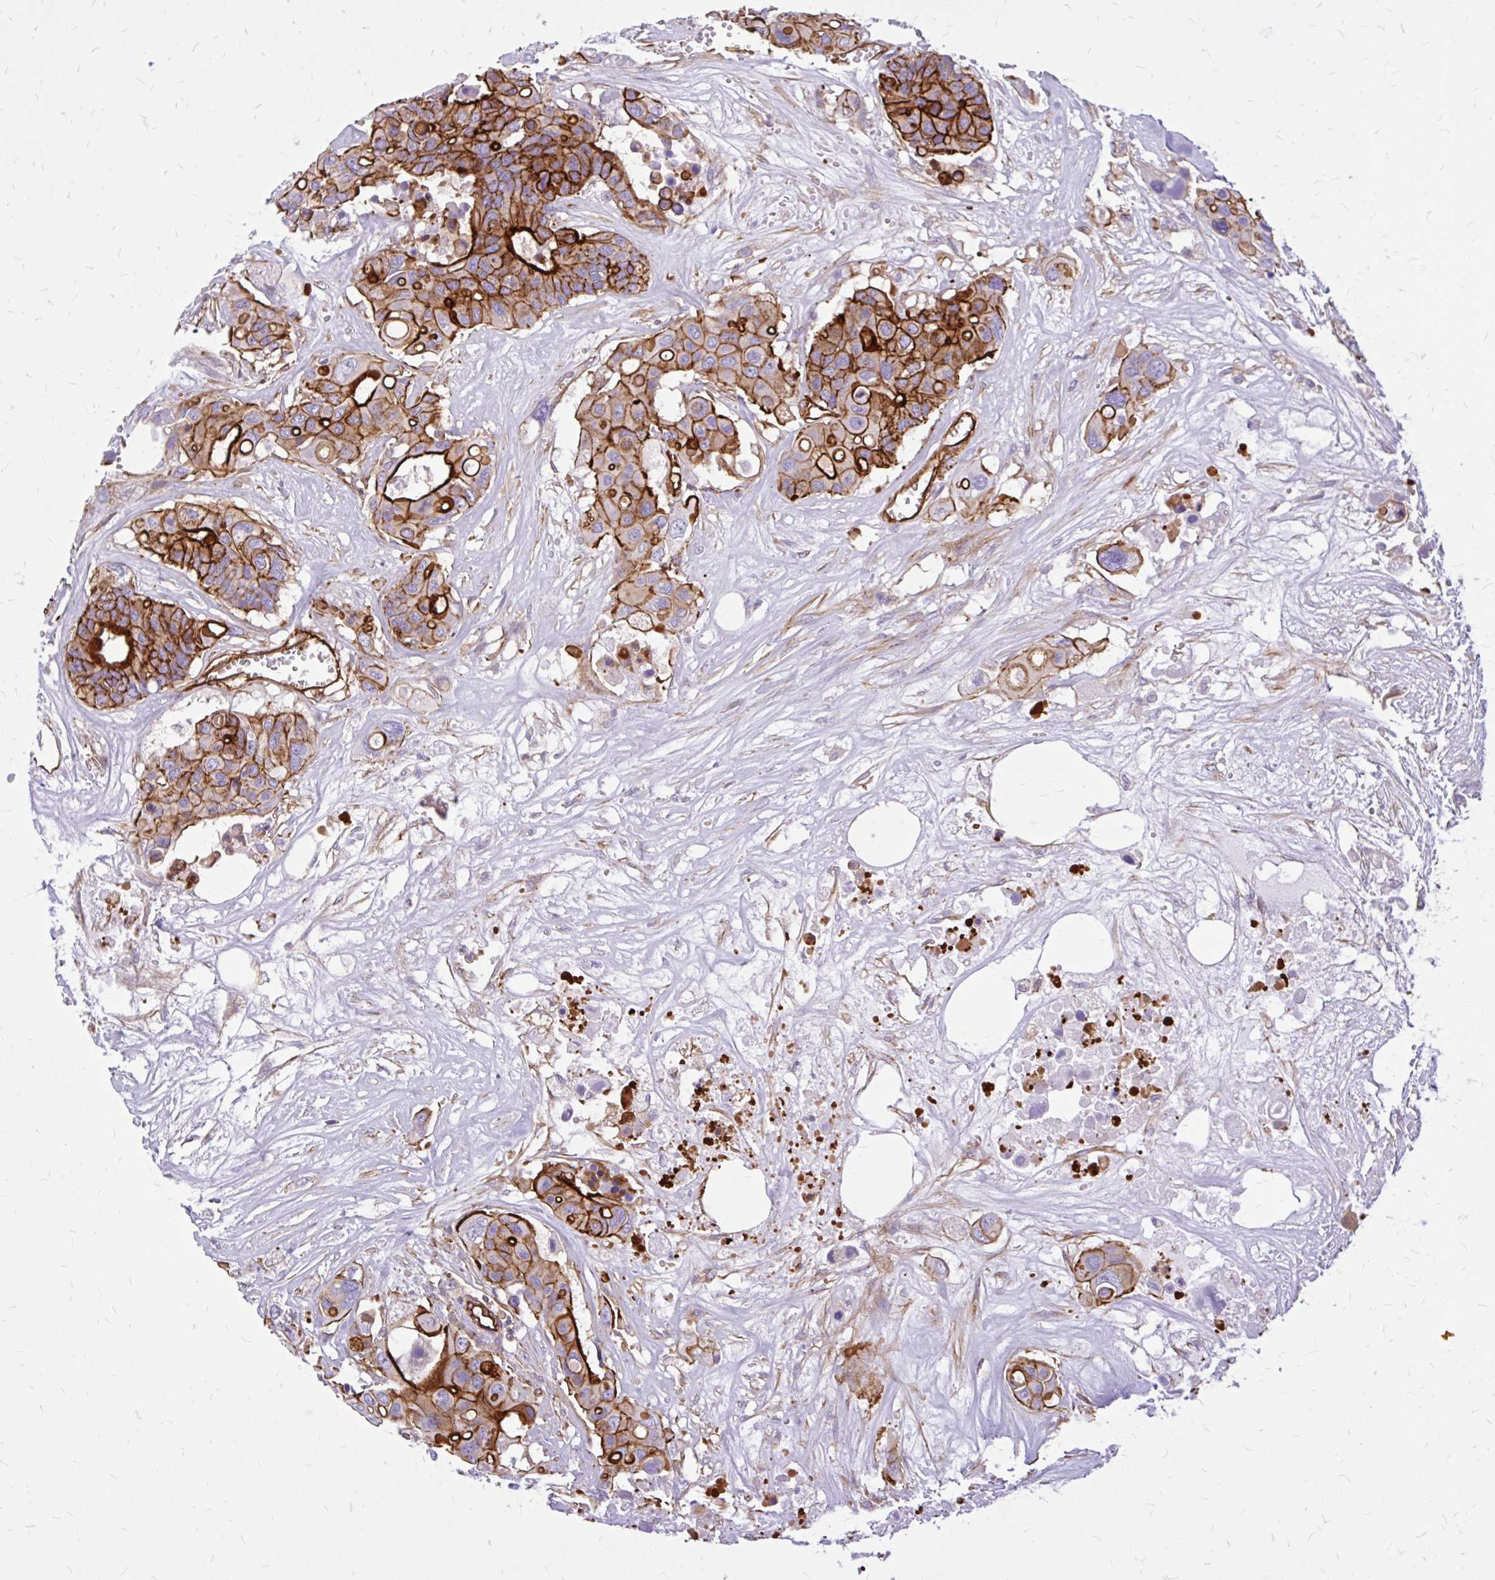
{"staining": {"intensity": "strong", "quantity": ">75%", "location": "cytoplasmic/membranous"}, "tissue": "colorectal cancer", "cell_type": "Tumor cells", "image_type": "cancer", "snomed": [{"axis": "morphology", "description": "Adenocarcinoma, NOS"}, {"axis": "topography", "description": "Colon"}], "caption": "Immunohistochemistry of human colorectal cancer (adenocarcinoma) exhibits high levels of strong cytoplasmic/membranous staining in approximately >75% of tumor cells.", "gene": "MAP1LC3B", "patient": {"sex": "male", "age": 77}}